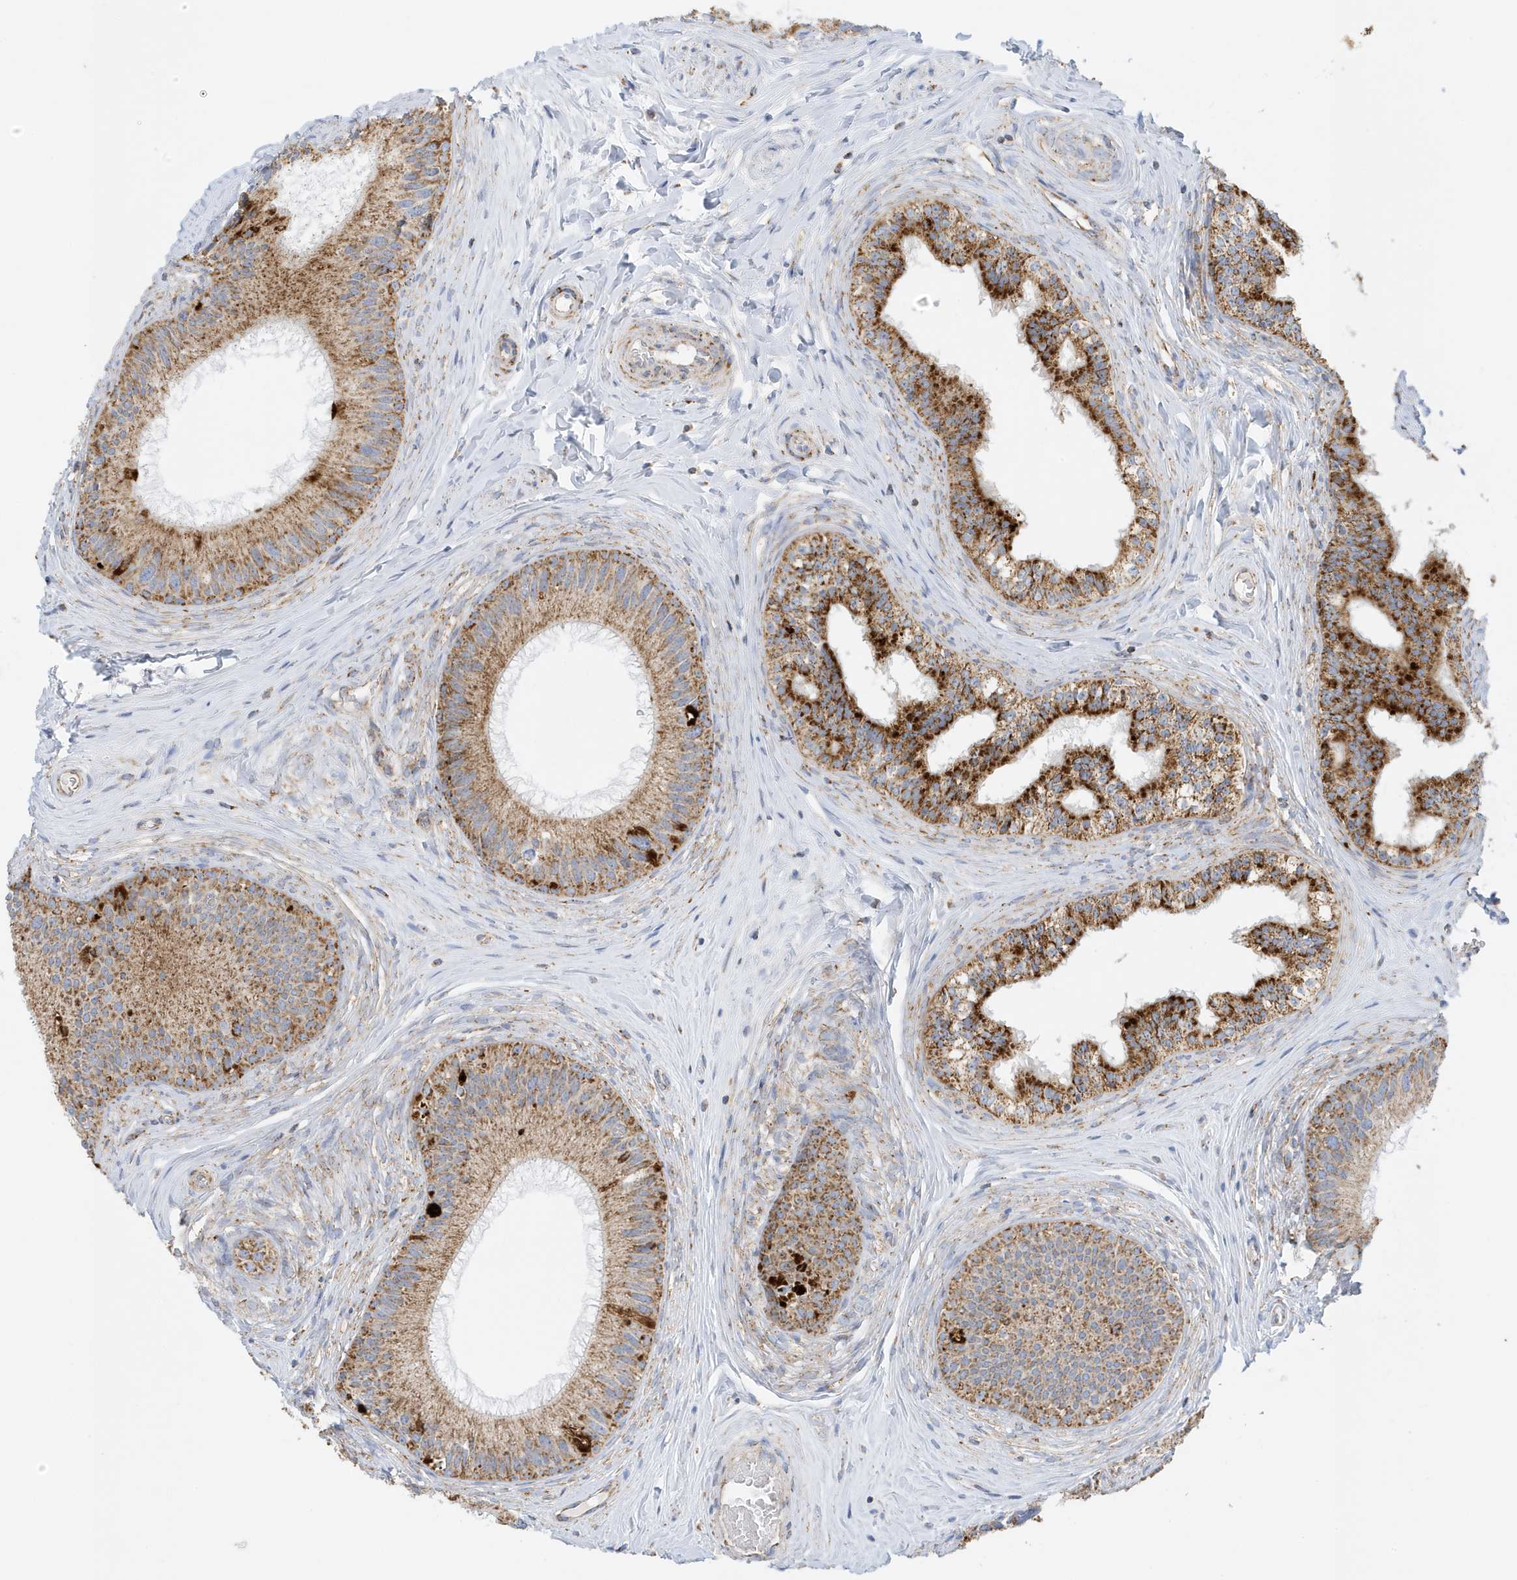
{"staining": {"intensity": "strong", "quantity": ">75%", "location": "cytoplasmic/membranous"}, "tissue": "epididymis", "cell_type": "Glandular cells", "image_type": "normal", "snomed": [{"axis": "morphology", "description": "Normal tissue, NOS"}, {"axis": "topography", "description": "Epididymis"}], "caption": "Epididymis stained with immunohistochemistry (IHC) shows strong cytoplasmic/membranous staining in about >75% of glandular cells.", "gene": "ATP5ME", "patient": {"sex": "male", "age": 27}}